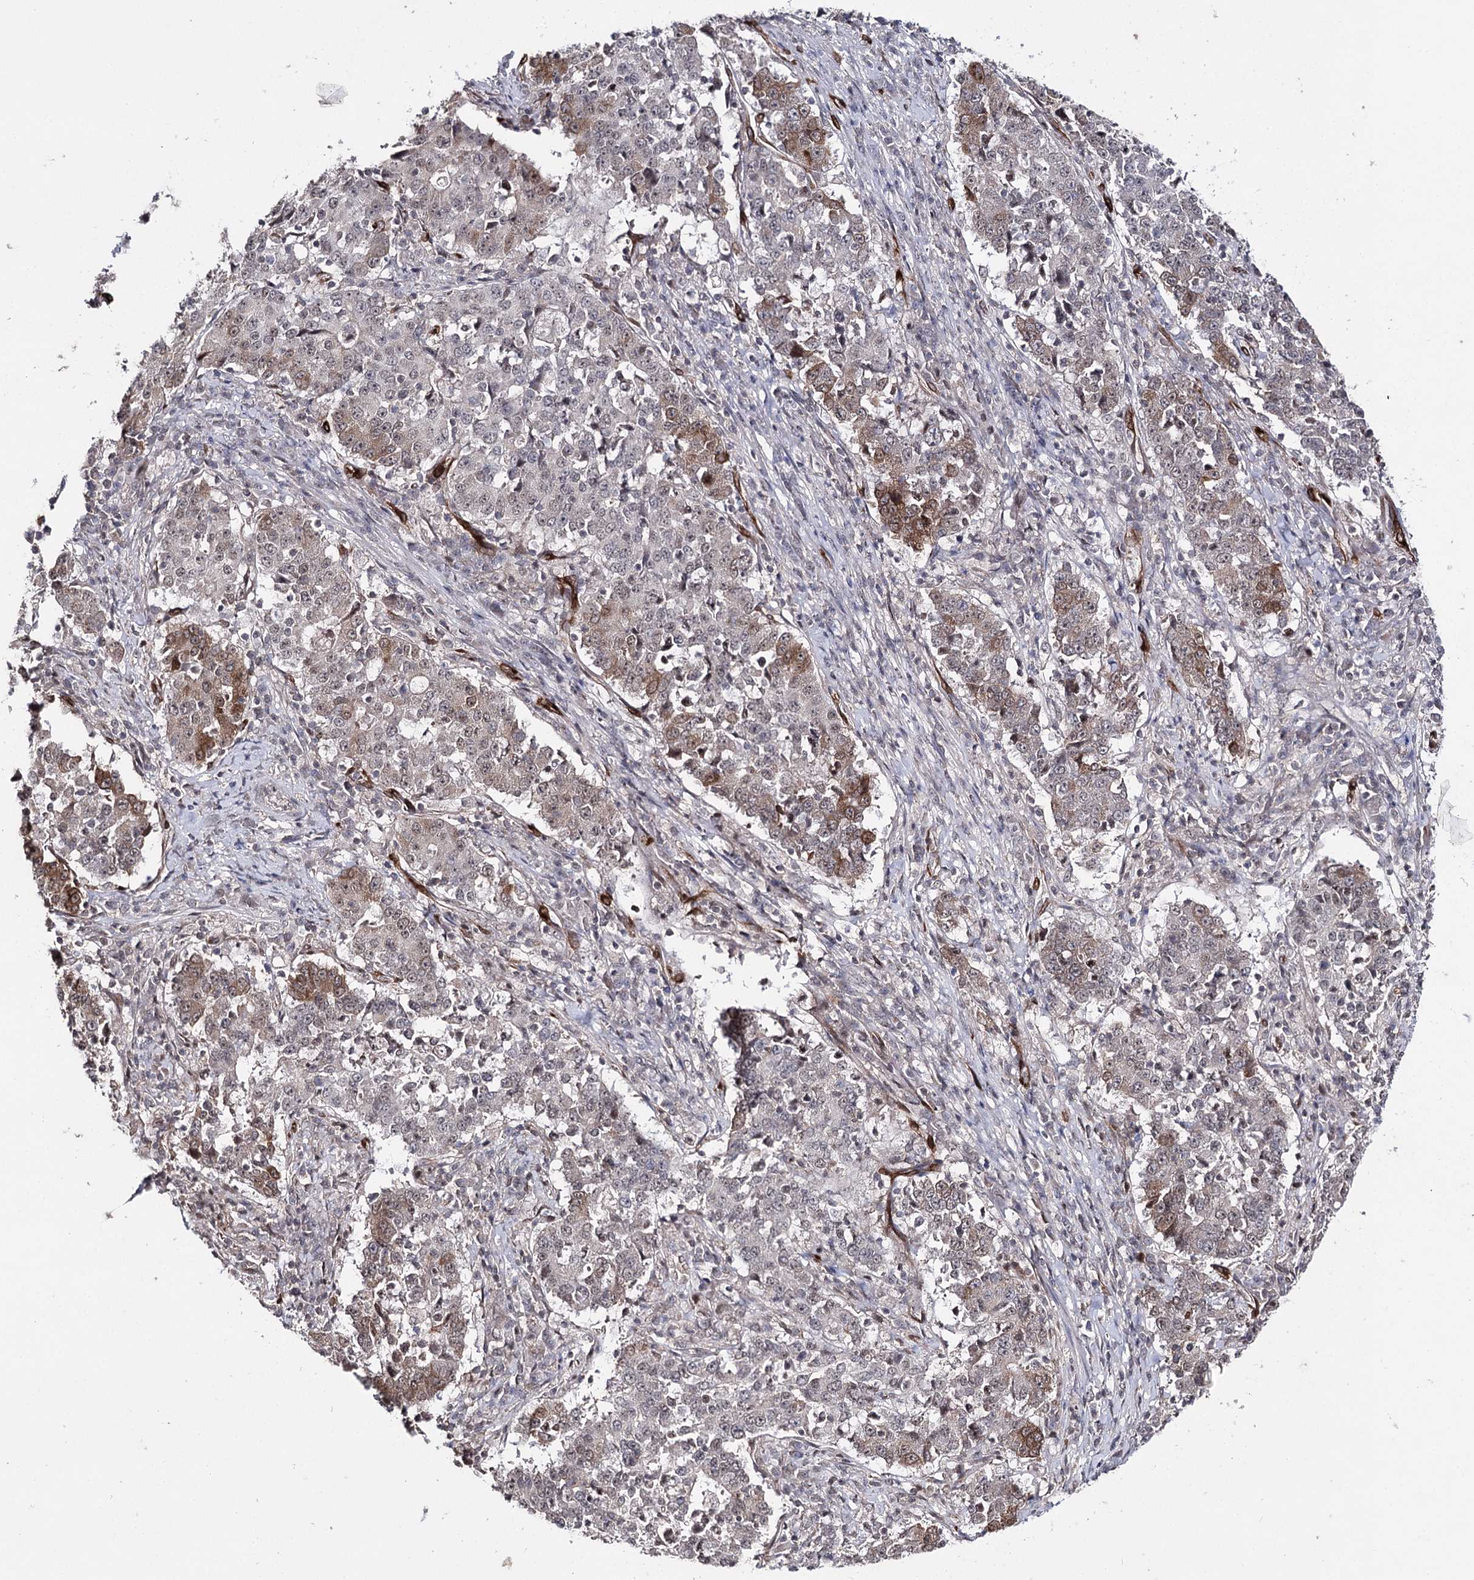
{"staining": {"intensity": "moderate", "quantity": "<25%", "location": "cytoplasmic/membranous"}, "tissue": "stomach cancer", "cell_type": "Tumor cells", "image_type": "cancer", "snomed": [{"axis": "morphology", "description": "Adenocarcinoma, NOS"}, {"axis": "topography", "description": "Stomach"}], "caption": "This is a micrograph of immunohistochemistry (IHC) staining of stomach adenocarcinoma, which shows moderate expression in the cytoplasmic/membranous of tumor cells.", "gene": "HSD11B2", "patient": {"sex": "male", "age": 59}}